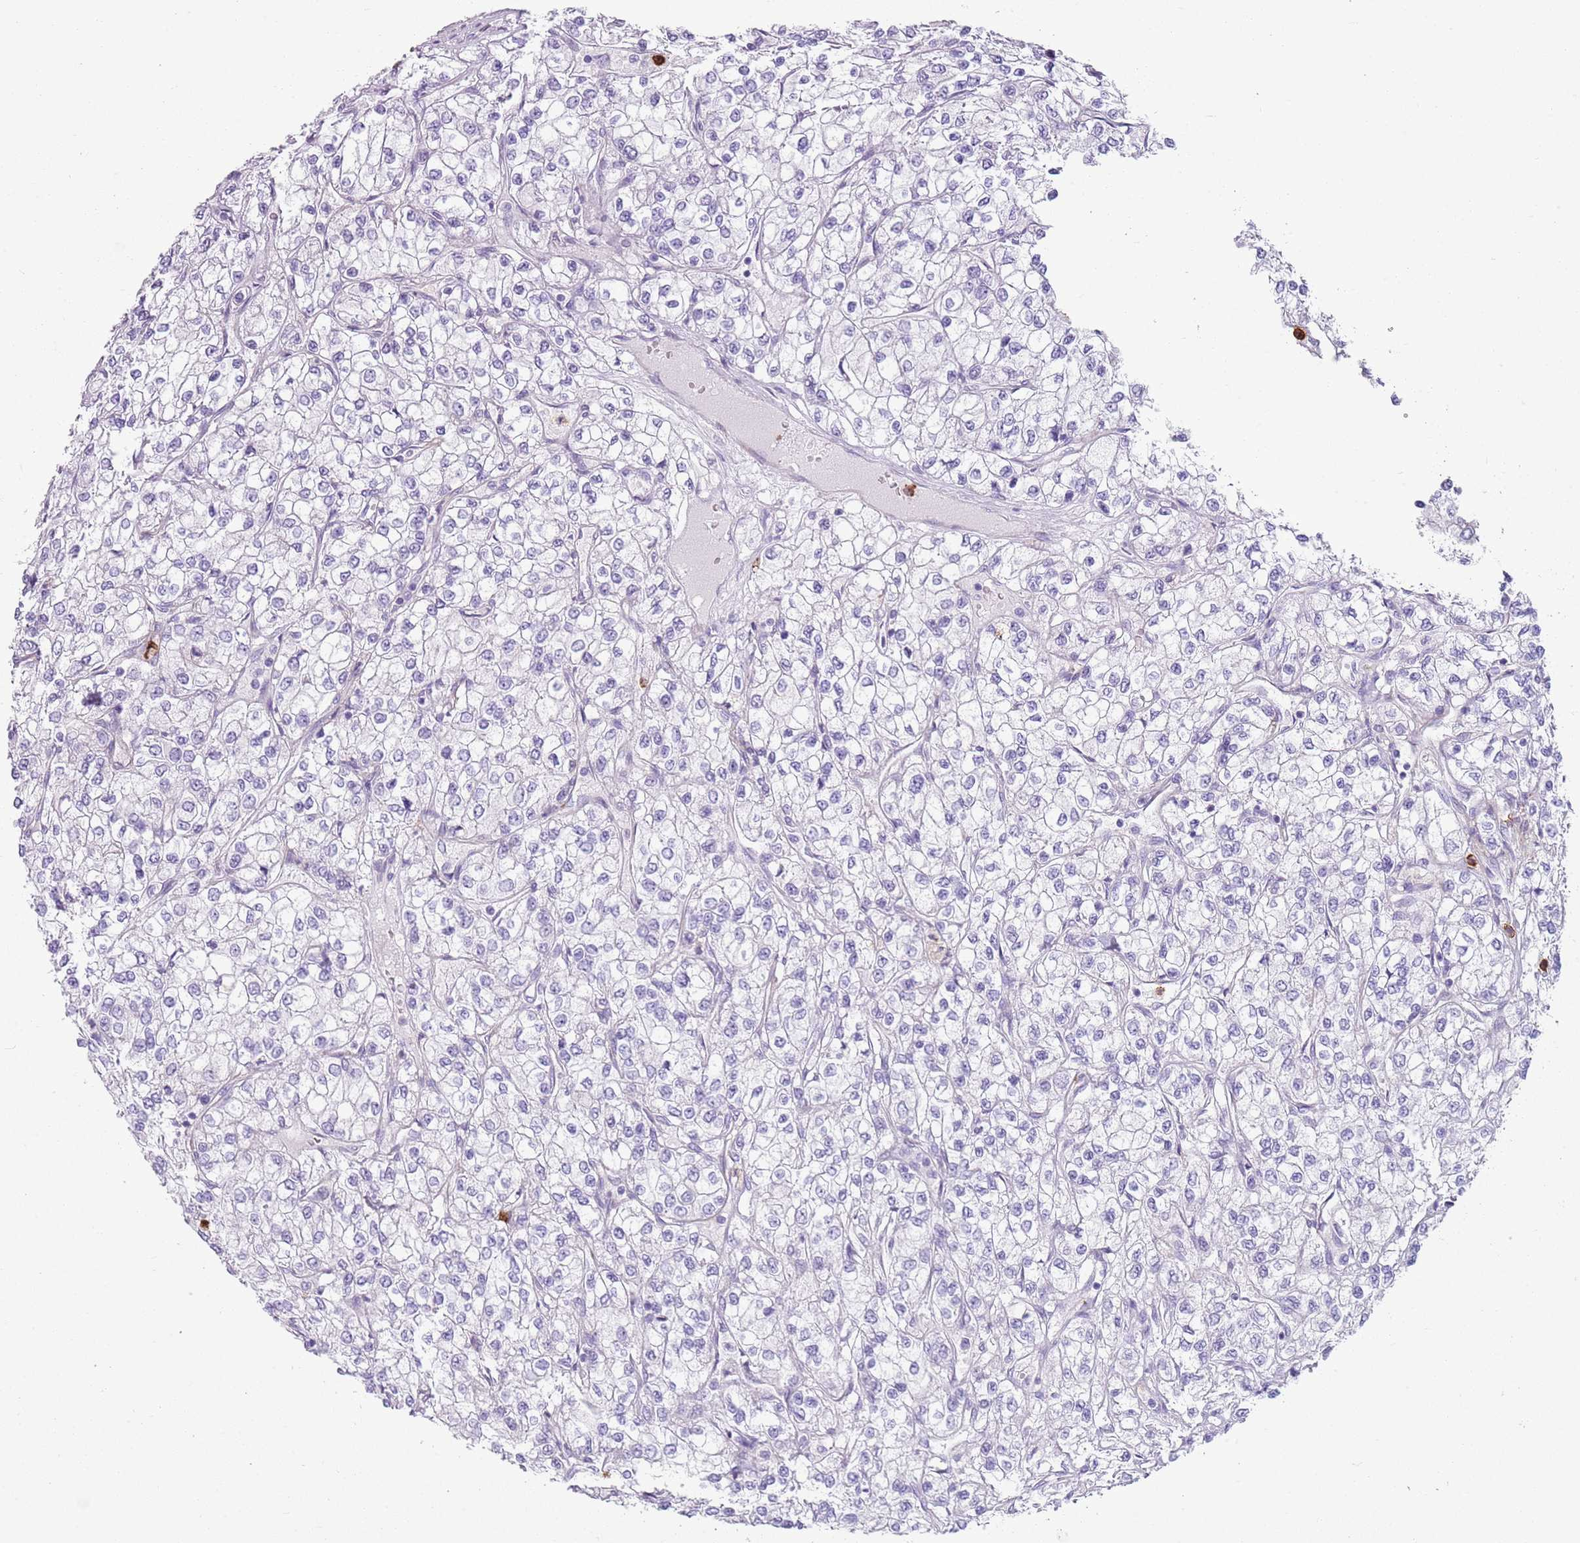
{"staining": {"intensity": "negative", "quantity": "none", "location": "none"}, "tissue": "renal cancer", "cell_type": "Tumor cells", "image_type": "cancer", "snomed": [{"axis": "morphology", "description": "Adenocarcinoma, NOS"}, {"axis": "topography", "description": "Kidney"}], "caption": "Tumor cells are negative for protein expression in human renal cancer (adenocarcinoma).", "gene": "CD177", "patient": {"sex": "male", "age": 80}}